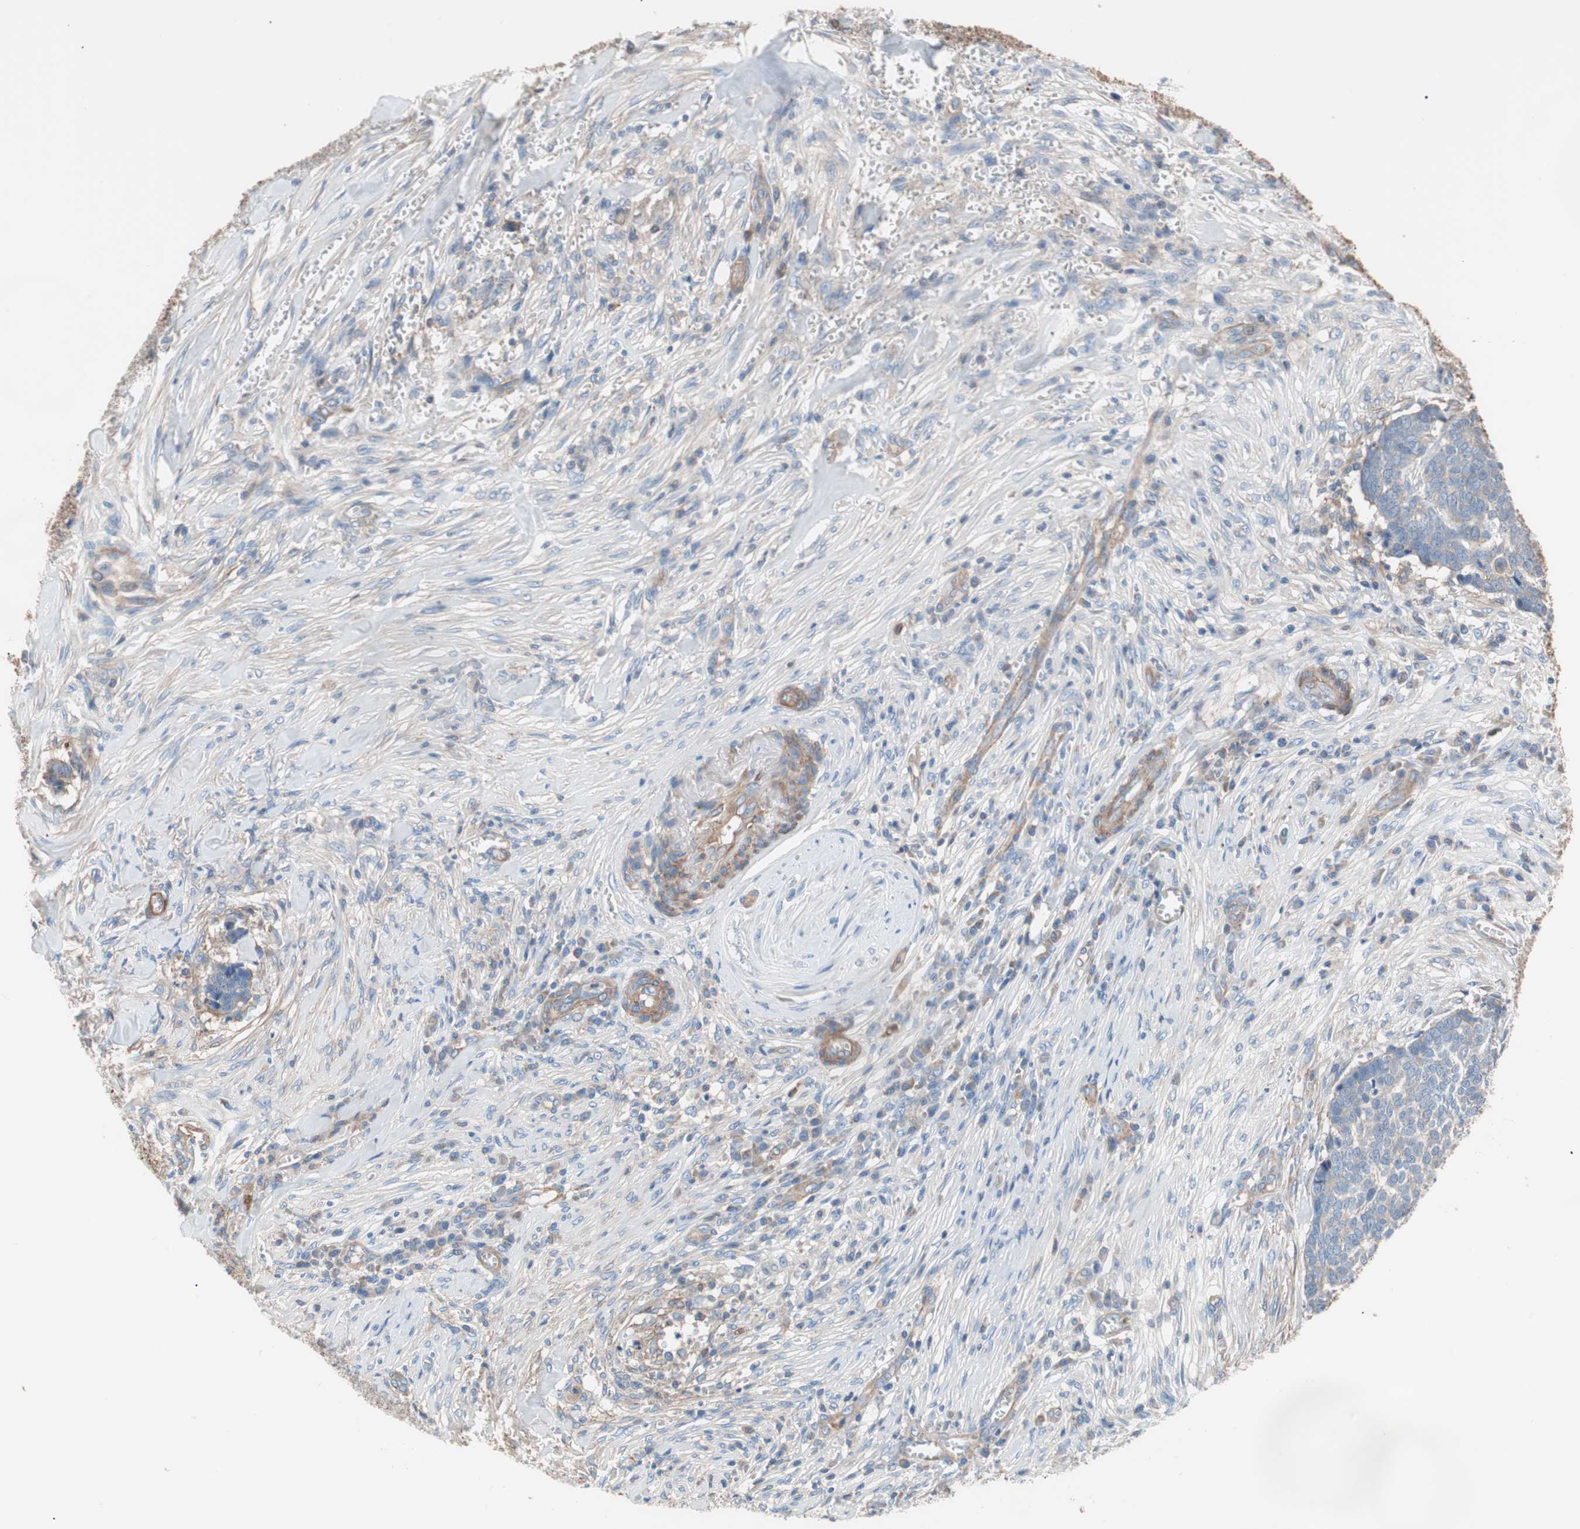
{"staining": {"intensity": "weak", "quantity": "25%-75%", "location": "cytoplasmic/membranous"}, "tissue": "skin cancer", "cell_type": "Tumor cells", "image_type": "cancer", "snomed": [{"axis": "morphology", "description": "Basal cell carcinoma"}, {"axis": "topography", "description": "Skin"}], "caption": "Tumor cells demonstrate weak cytoplasmic/membranous positivity in about 25%-75% of cells in basal cell carcinoma (skin).", "gene": "GPR160", "patient": {"sex": "male", "age": 84}}